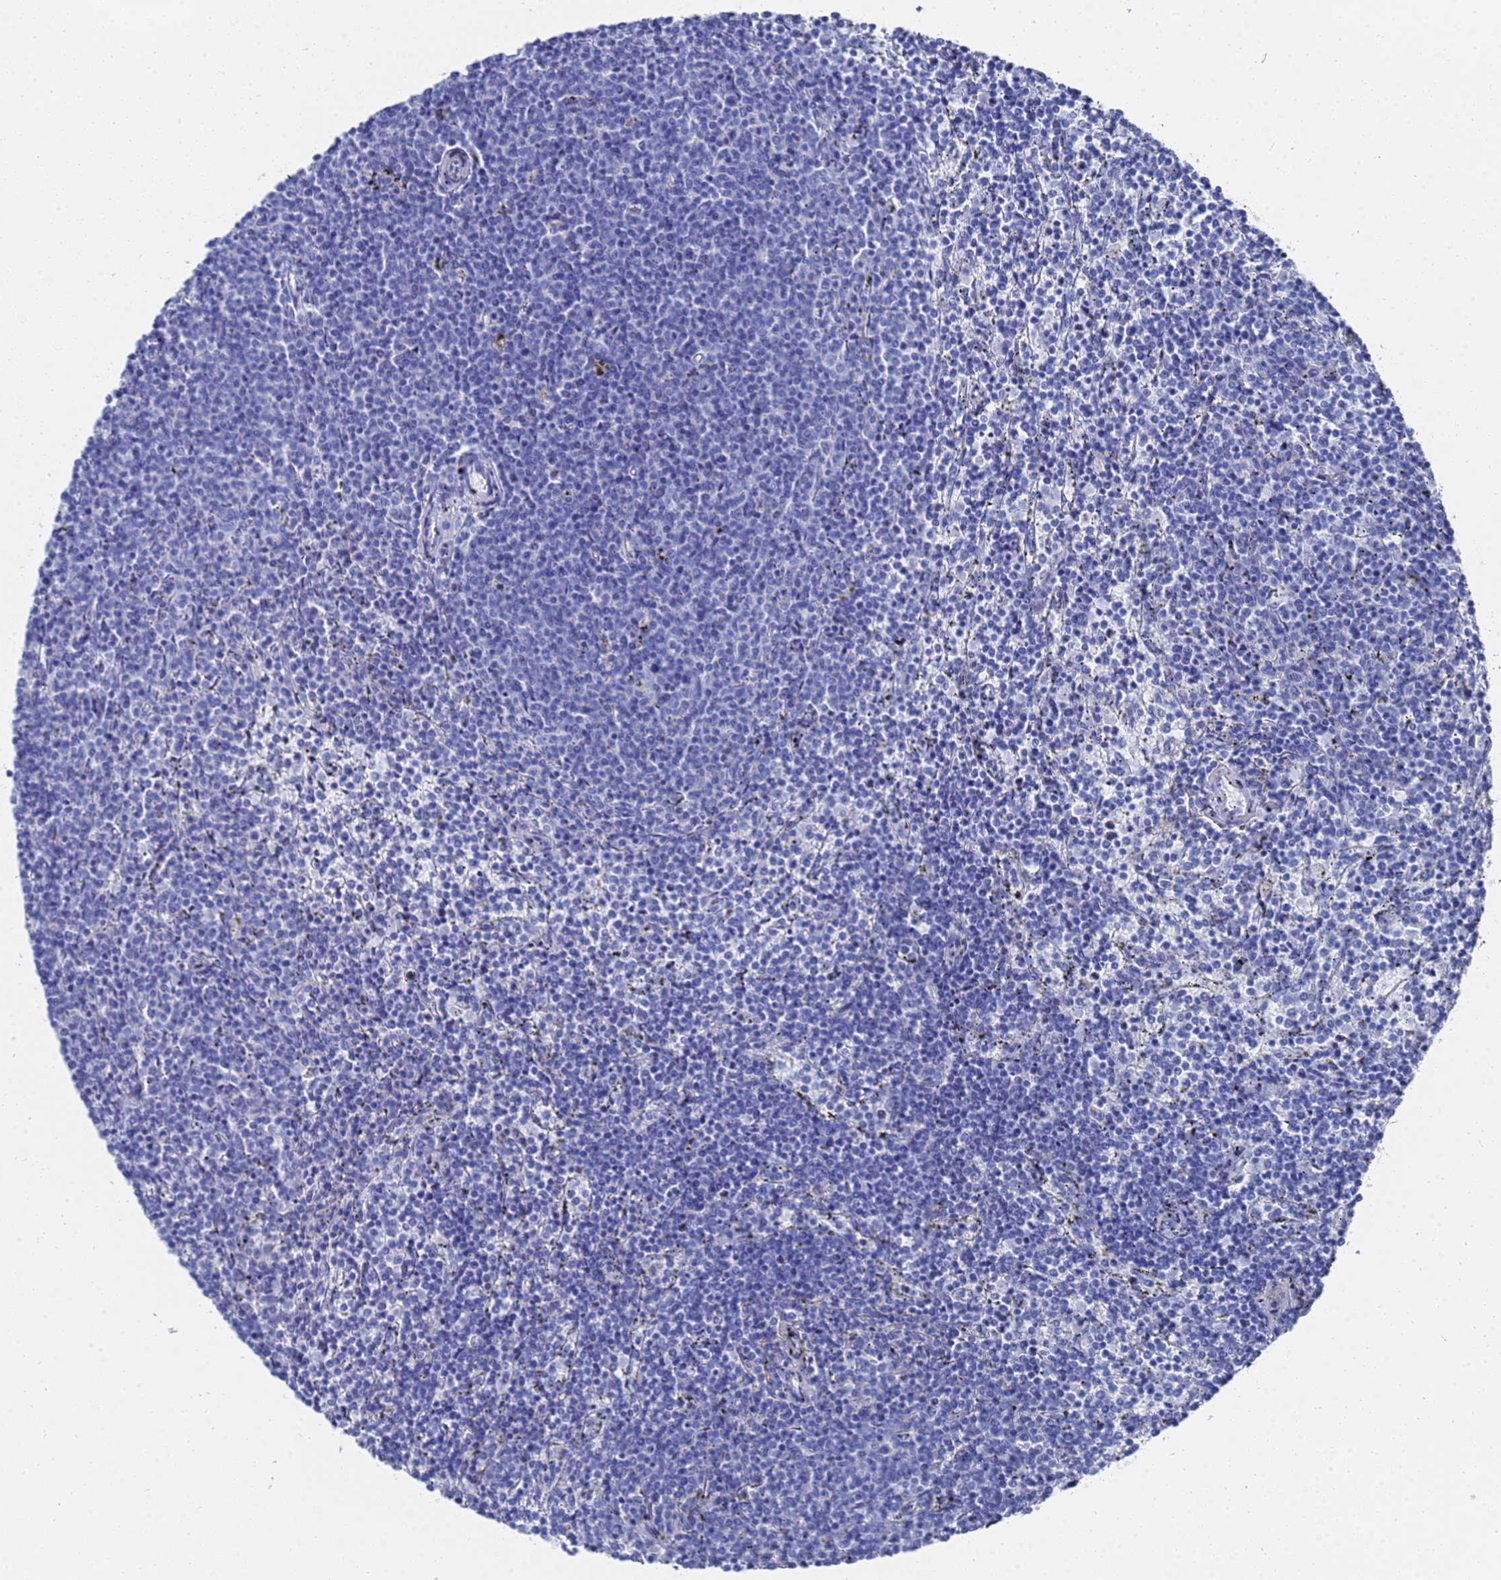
{"staining": {"intensity": "negative", "quantity": "none", "location": "none"}, "tissue": "lymphoma", "cell_type": "Tumor cells", "image_type": "cancer", "snomed": [{"axis": "morphology", "description": "Malignant lymphoma, non-Hodgkin's type, Low grade"}, {"axis": "topography", "description": "Spleen"}], "caption": "Protein analysis of lymphoma exhibits no significant expression in tumor cells.", "gene": "GGT1", "patient": {"sex": "female", "age": 50}}